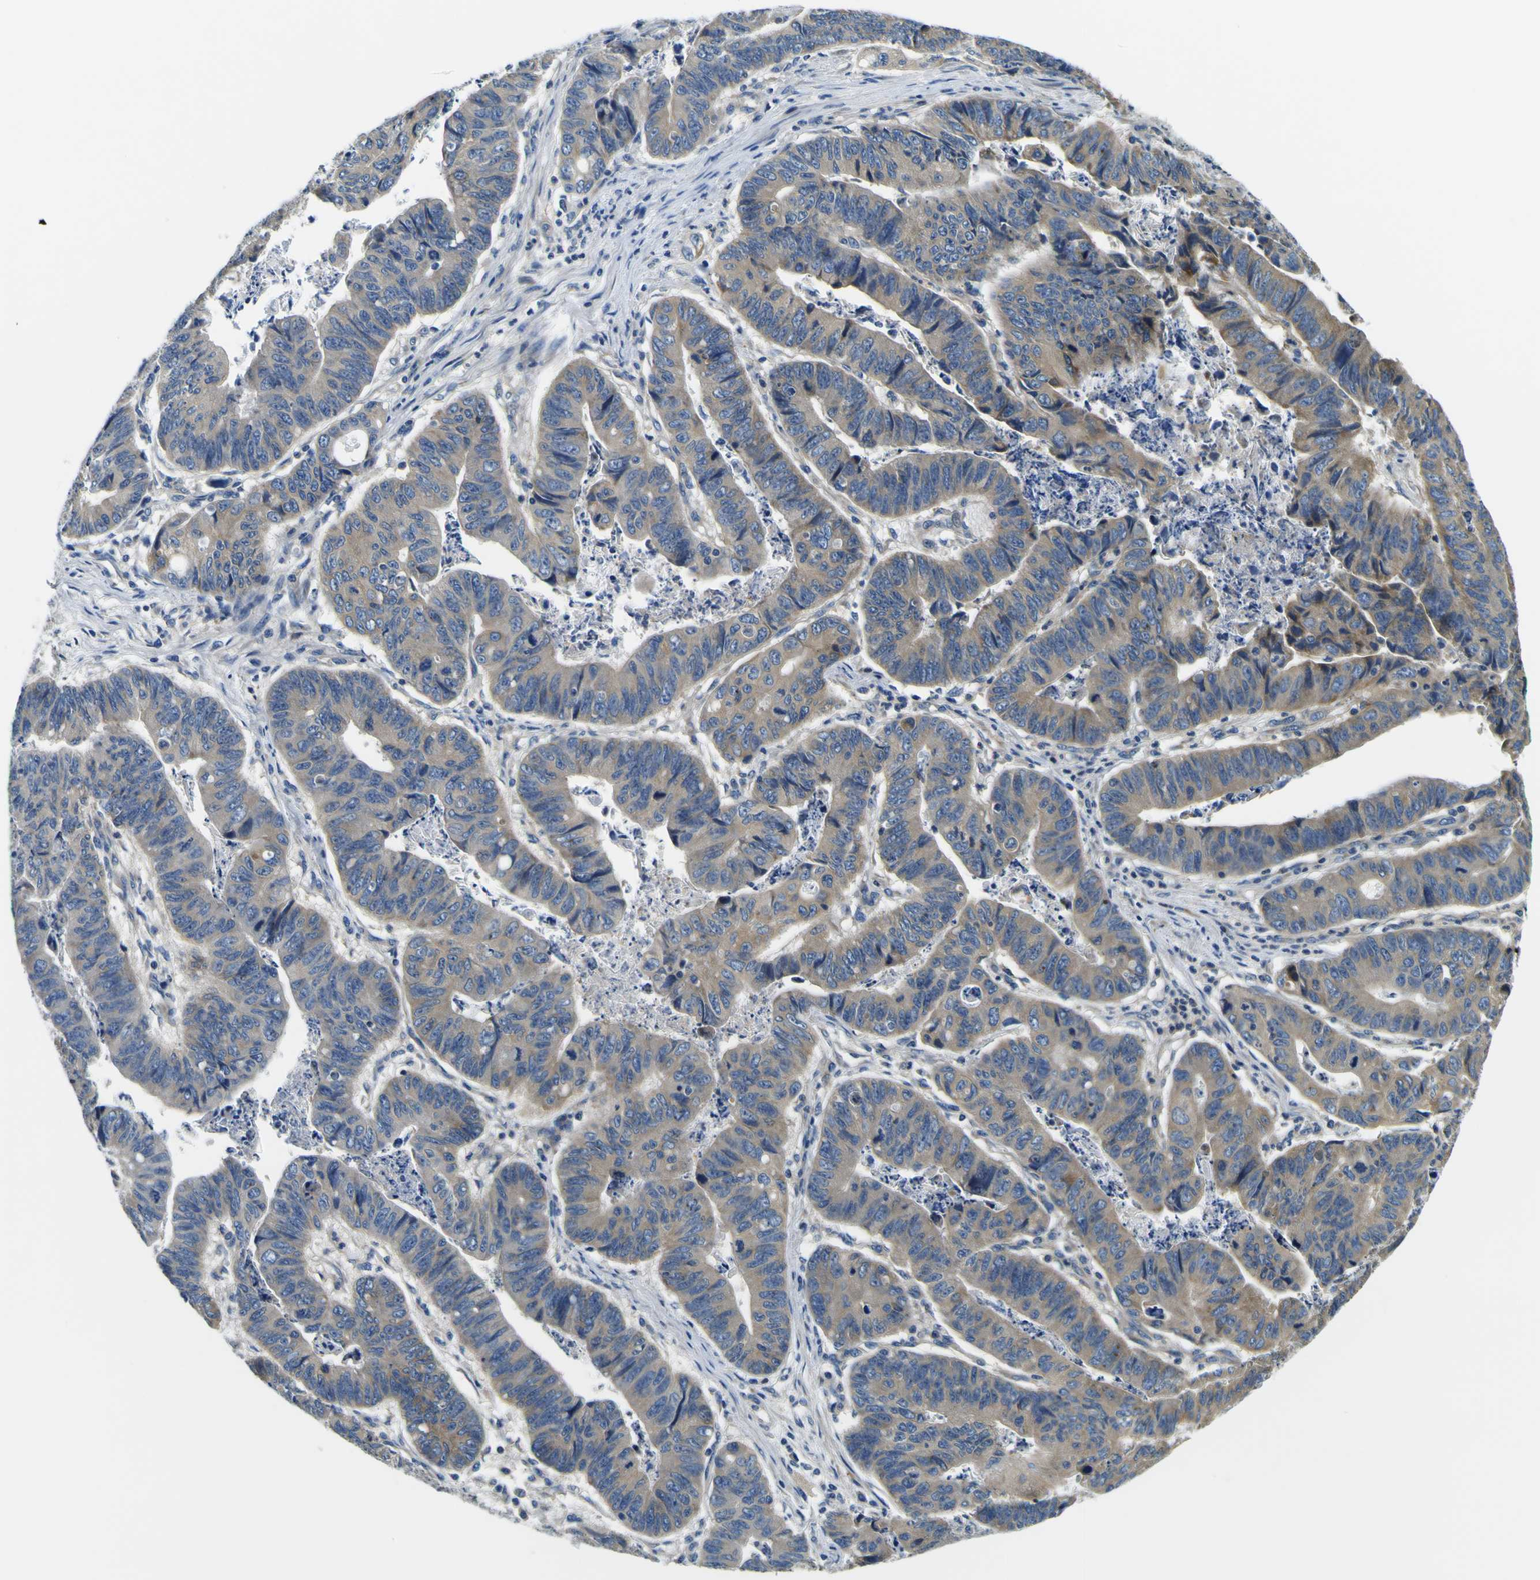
{"staining": {"intensity": "weak", "quantity": ">75%", "location": "cytoplasmic/membranous"}, "tissue": "stomach cancer", "cell_type": "Tumor cells", "image_type": "cancer", "snomed": [{"axis": "morphology", "description": "Adenocarcinoma, NOS"}, {"axis": "topography", "description": "Stomach, lower"}], "caption": "Human stomach cancer (adenocarcinoma) stained with a protein marker demonstrates weak staining in tumor cells.", "gene": "CLSTN1", "patient": {"sex": "male", "age": 77}}